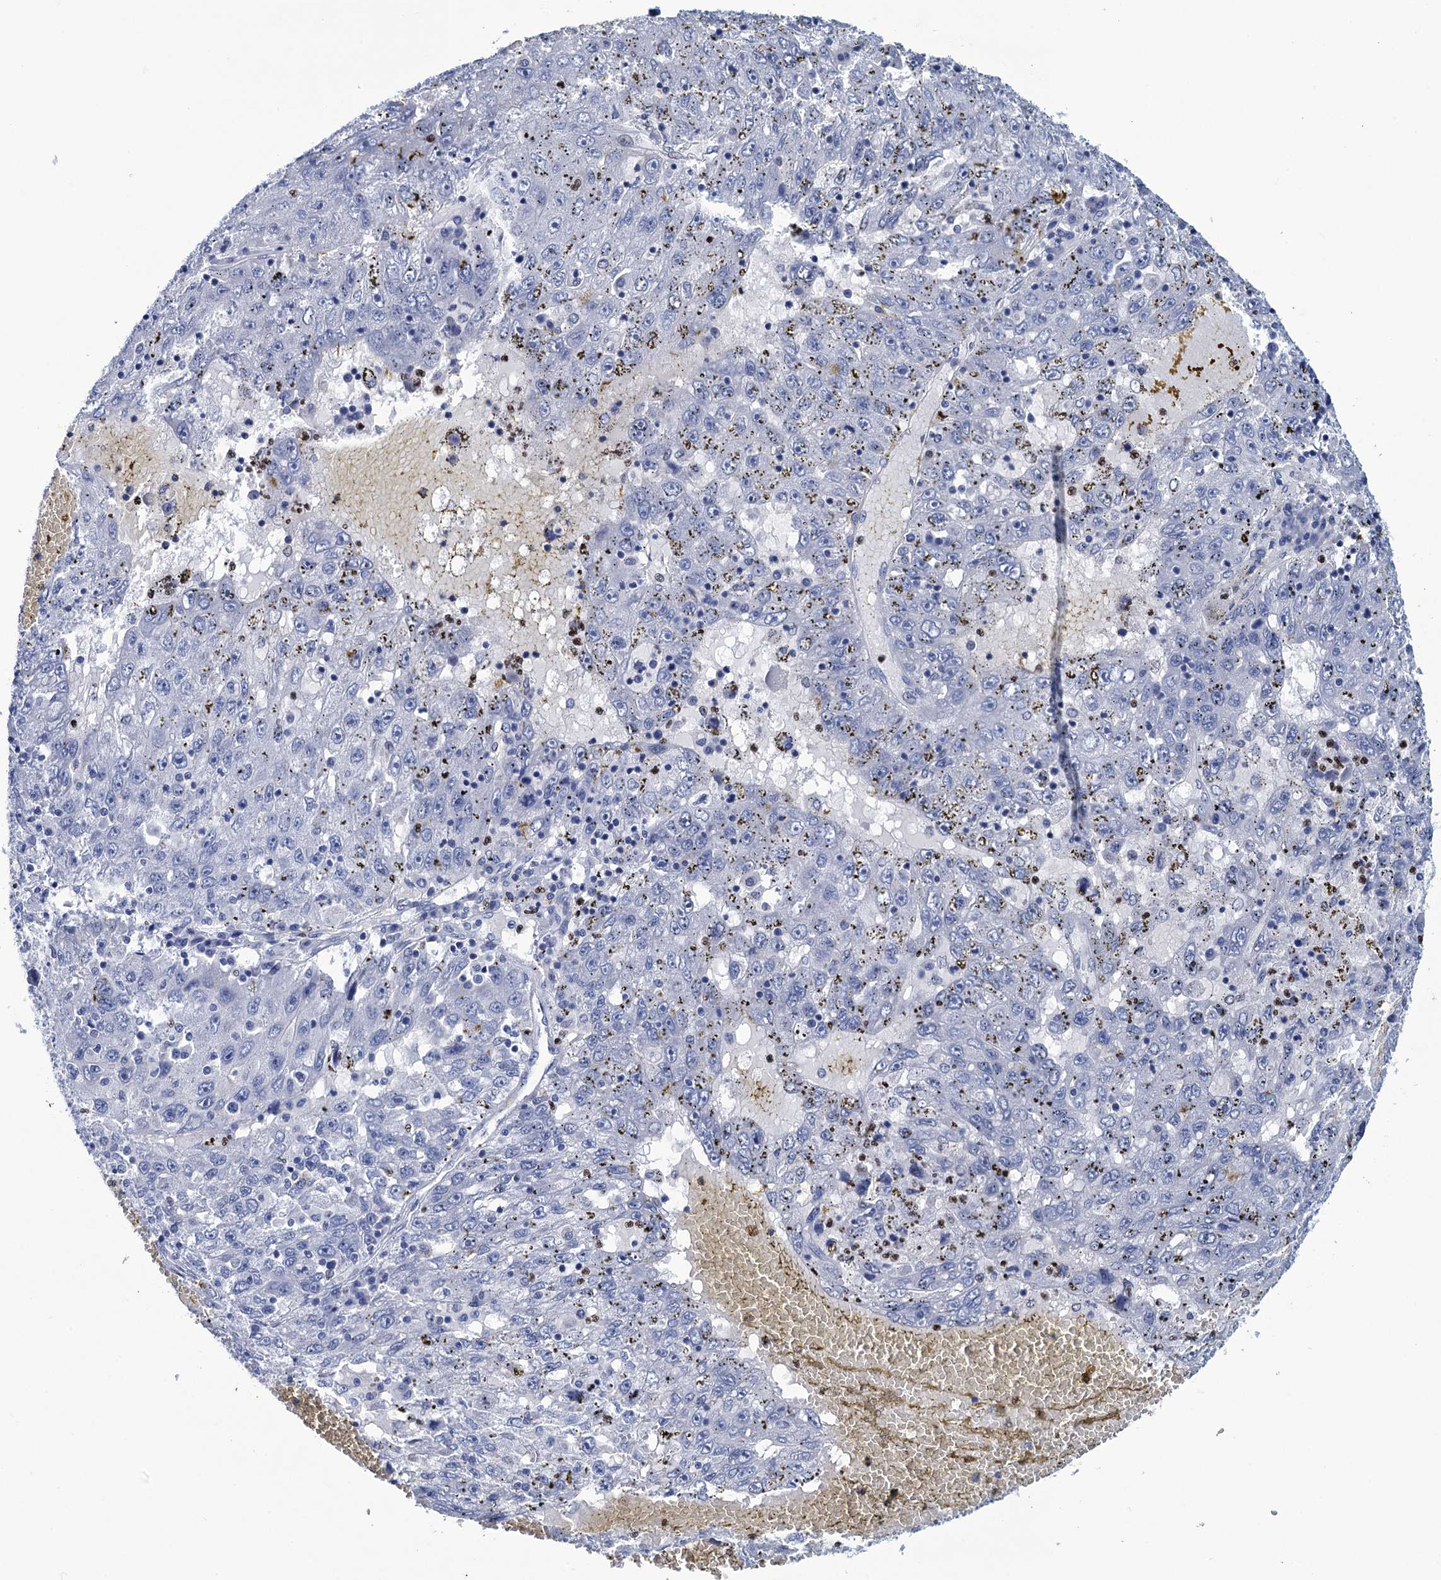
{"staining": {"intensity": "negative", "quantity": "none", "location": "none"}, "tissue": "liver cancer", "cell_type": "Tumor cells", "image_type": "cancer", "snomed": [{"axis": "morphology", "description": "Carcinoma, Hepatocellular, NOS"}, {"axis": "topography", "description": "Liver"}], "caption": "Immunohistochemical staining of liver hepatocellular carcinoma demonstrates no significant staining in tumor cells.", "gene": "RHCG", "patient": {"sex": "male", "age": 49}}